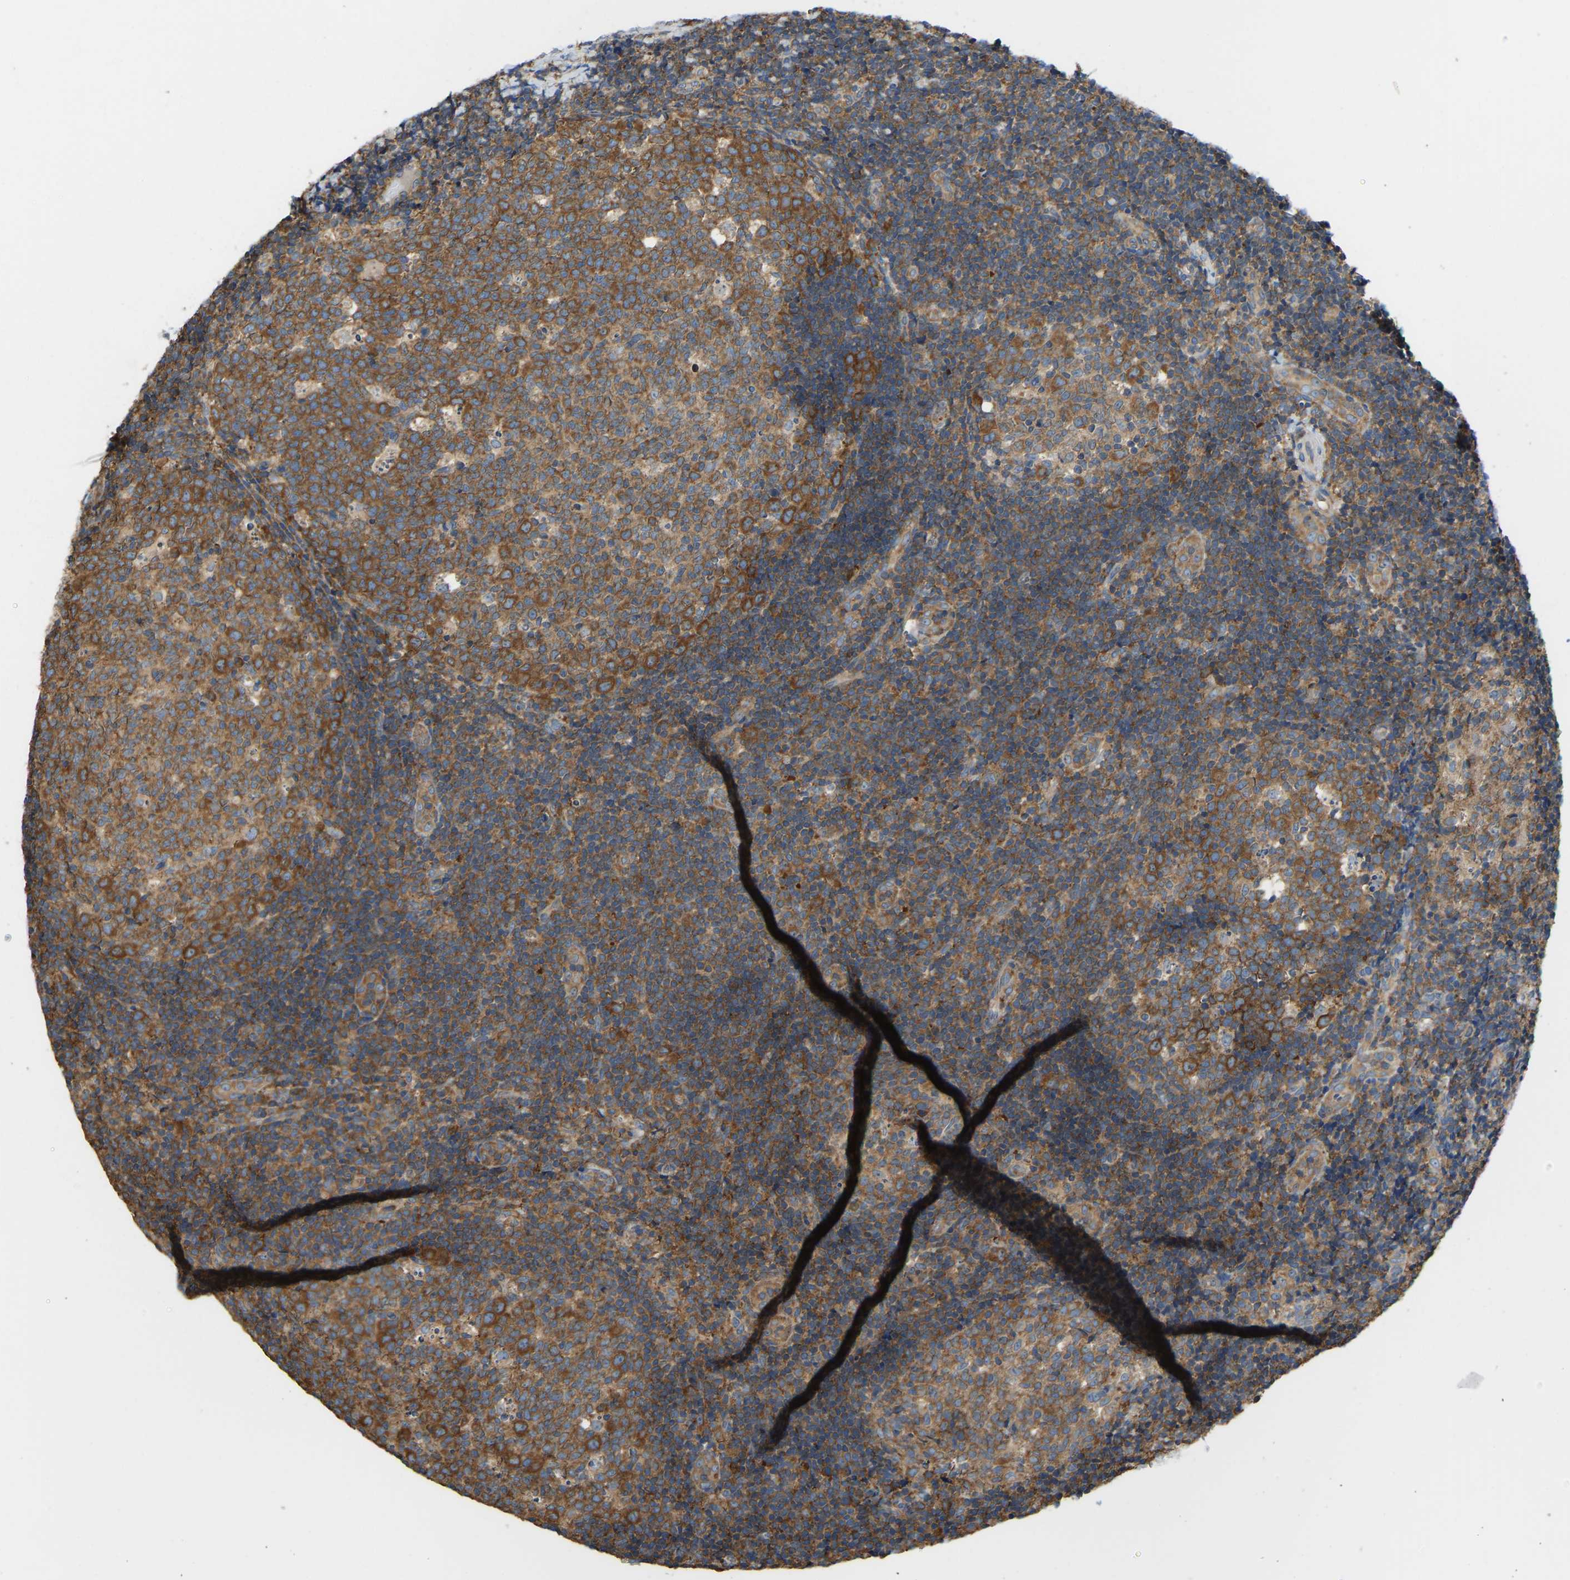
{"staining": {"intensity": "moderate", "quantity": ">75%", "location": "cytoplasmic/membranous"}, "tissue": "tonsil", "cell_type": "Germinal center cells", "image_type": "normal", "snomed": [{"axis": "morphology", "description": "Normal tissue, NOS"}, {"axis": "topography", "description": "Tonsil"}], "caption": "Protein analysis of benign tonsil demonstrates moderate cytoplasmic/membranous positivity in approximately >75% of germinal center cells. The protein of interest is stained brown, and the nuclei are stained in blue (DAB (3,3'-diaminobenzidine) IHC with brightfield microscopy, high magnification).", "gene": "RPS6KB2", "patient": {"sex": "female", "age": 19}}